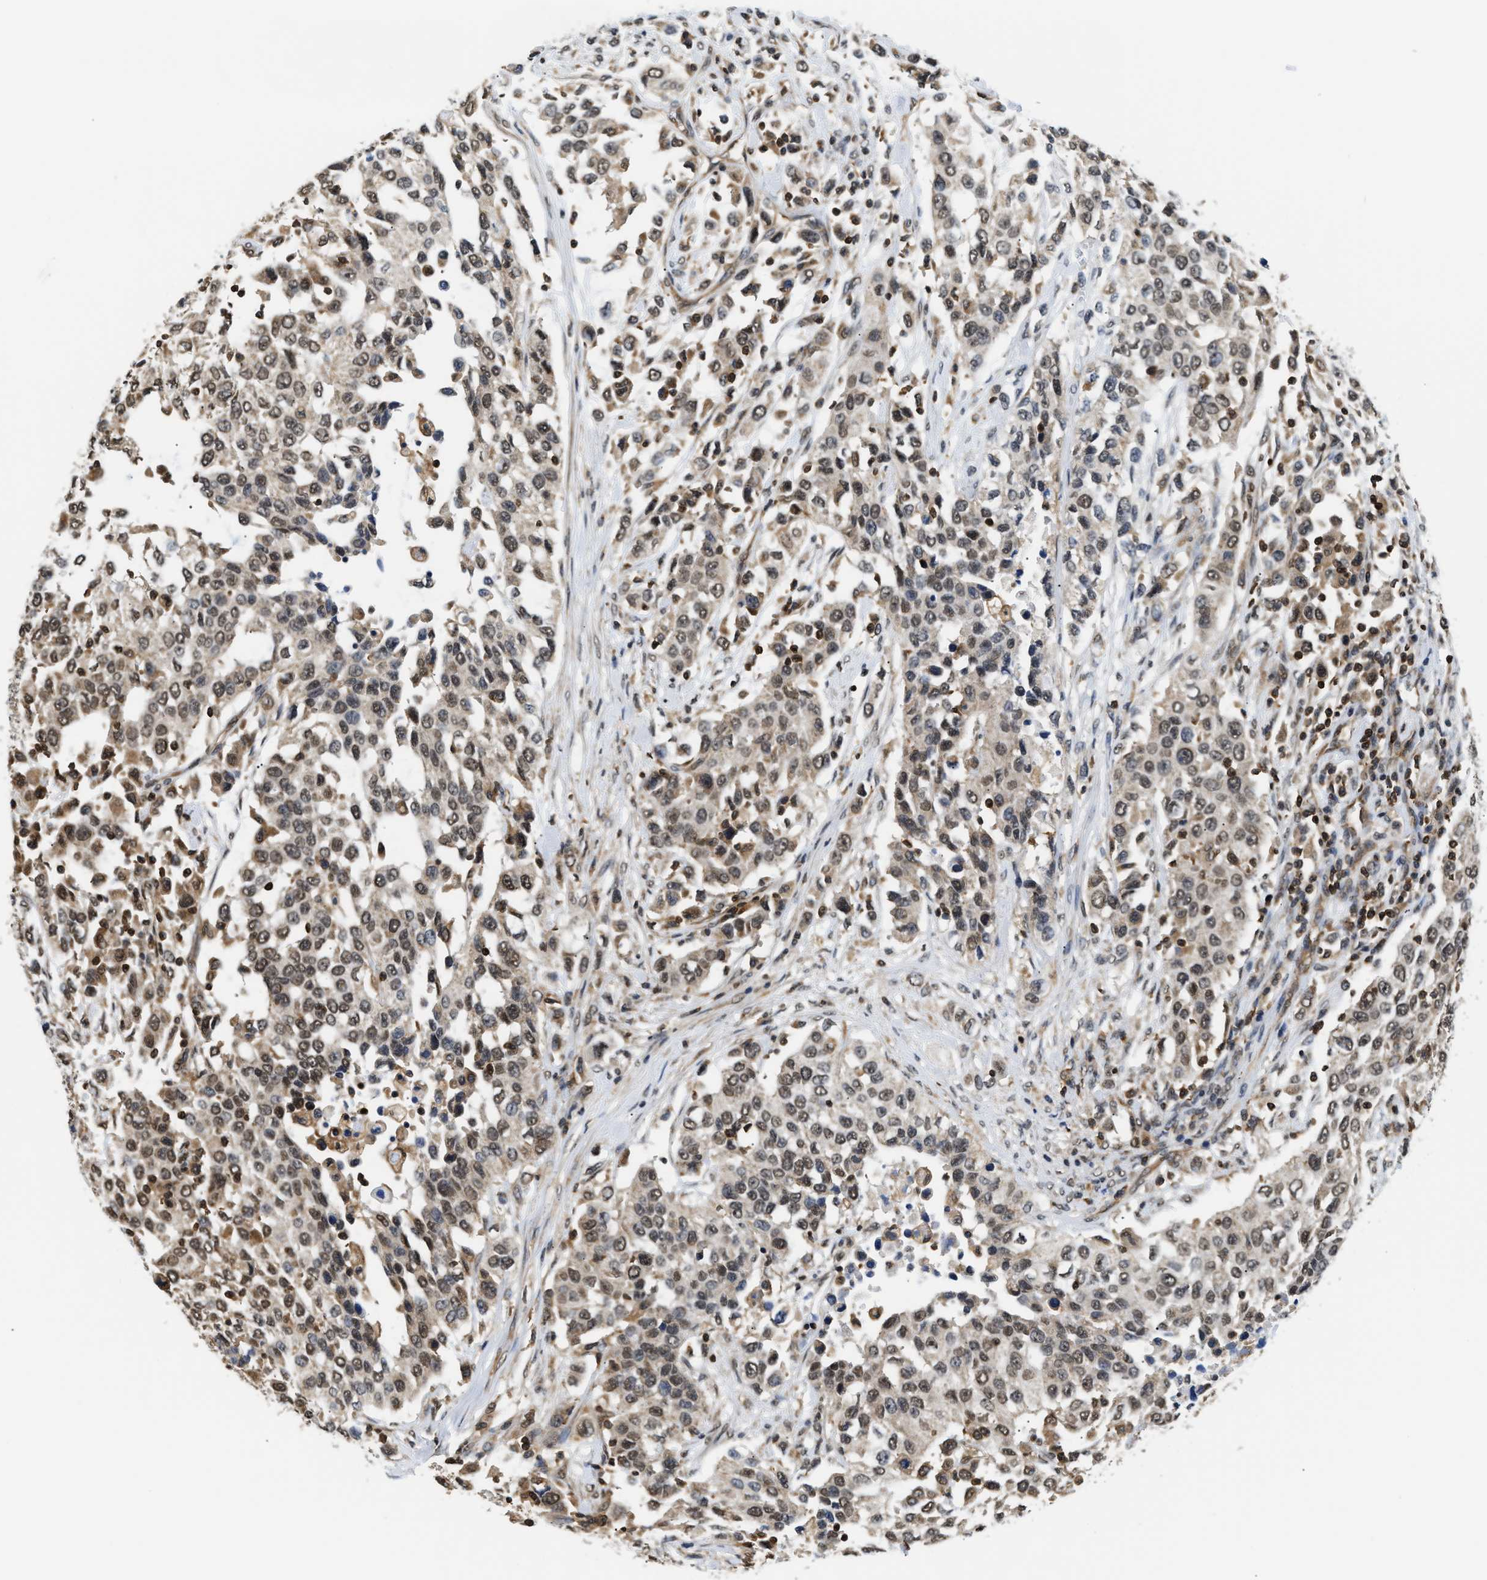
{"staining": {"intensity": "weak", "quantity": ">75%", "location": "cytoplasmic/membranous,nuclear"}, "tissue": "urothelial cancer", "cell_type": "Tumor cells", "image_type": "cancer", "snomed": [{"axis": "morphology", "description": "Urothelial carcinoma, High grade"}, {"axis": "topography", "description": "Urinary bladder"}], "caption": "Protein staining of high-grade urothelial carcinoma tissue reveals weak cytoplasmic/membranous and nuclear positivity in about >75% of tumor cells. (Stains: DAB in brown, nuclei in blue, Microscopy: brightfield microscopy at high magnification).", "gene": "STK10", "patient": {"sex": "female", "age": 80}}